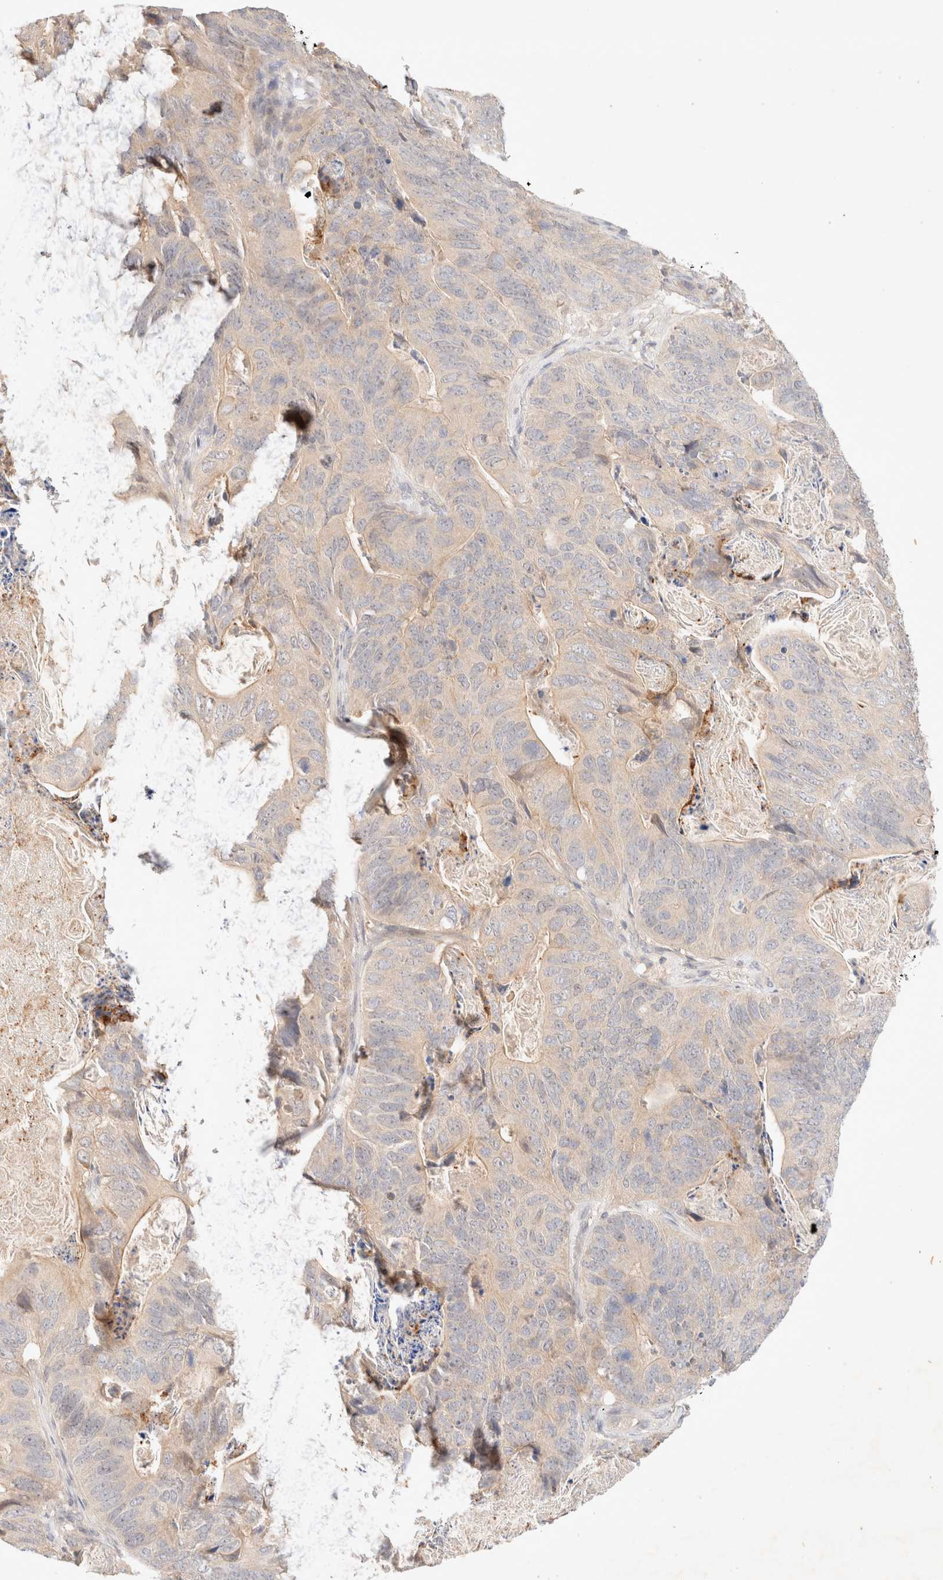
{"staining": {"intensity": "negative", "quantity": "none", "location": "none"}, "tissue": "stomach cancer", "cell_type": "Tumor cells", "image_type": "cancer", "snomed": [{"axis": "morphology", "description": "Normal tissue, NOS"}, {"axis": "morphology", "description": "Adenocarcinoma, NOS"}, {"axis": "topography", "description": "Stomach"}], "caption": "Stomach cancer was stained to show a protein in brown. There is no significant positivity in tumor cells. (DAB immunohistochemistry (IHC) visualized using brightfield microscopy, high magnification).", "gene": "SARM1", "patient": {"sex": "female", "age": 89}}